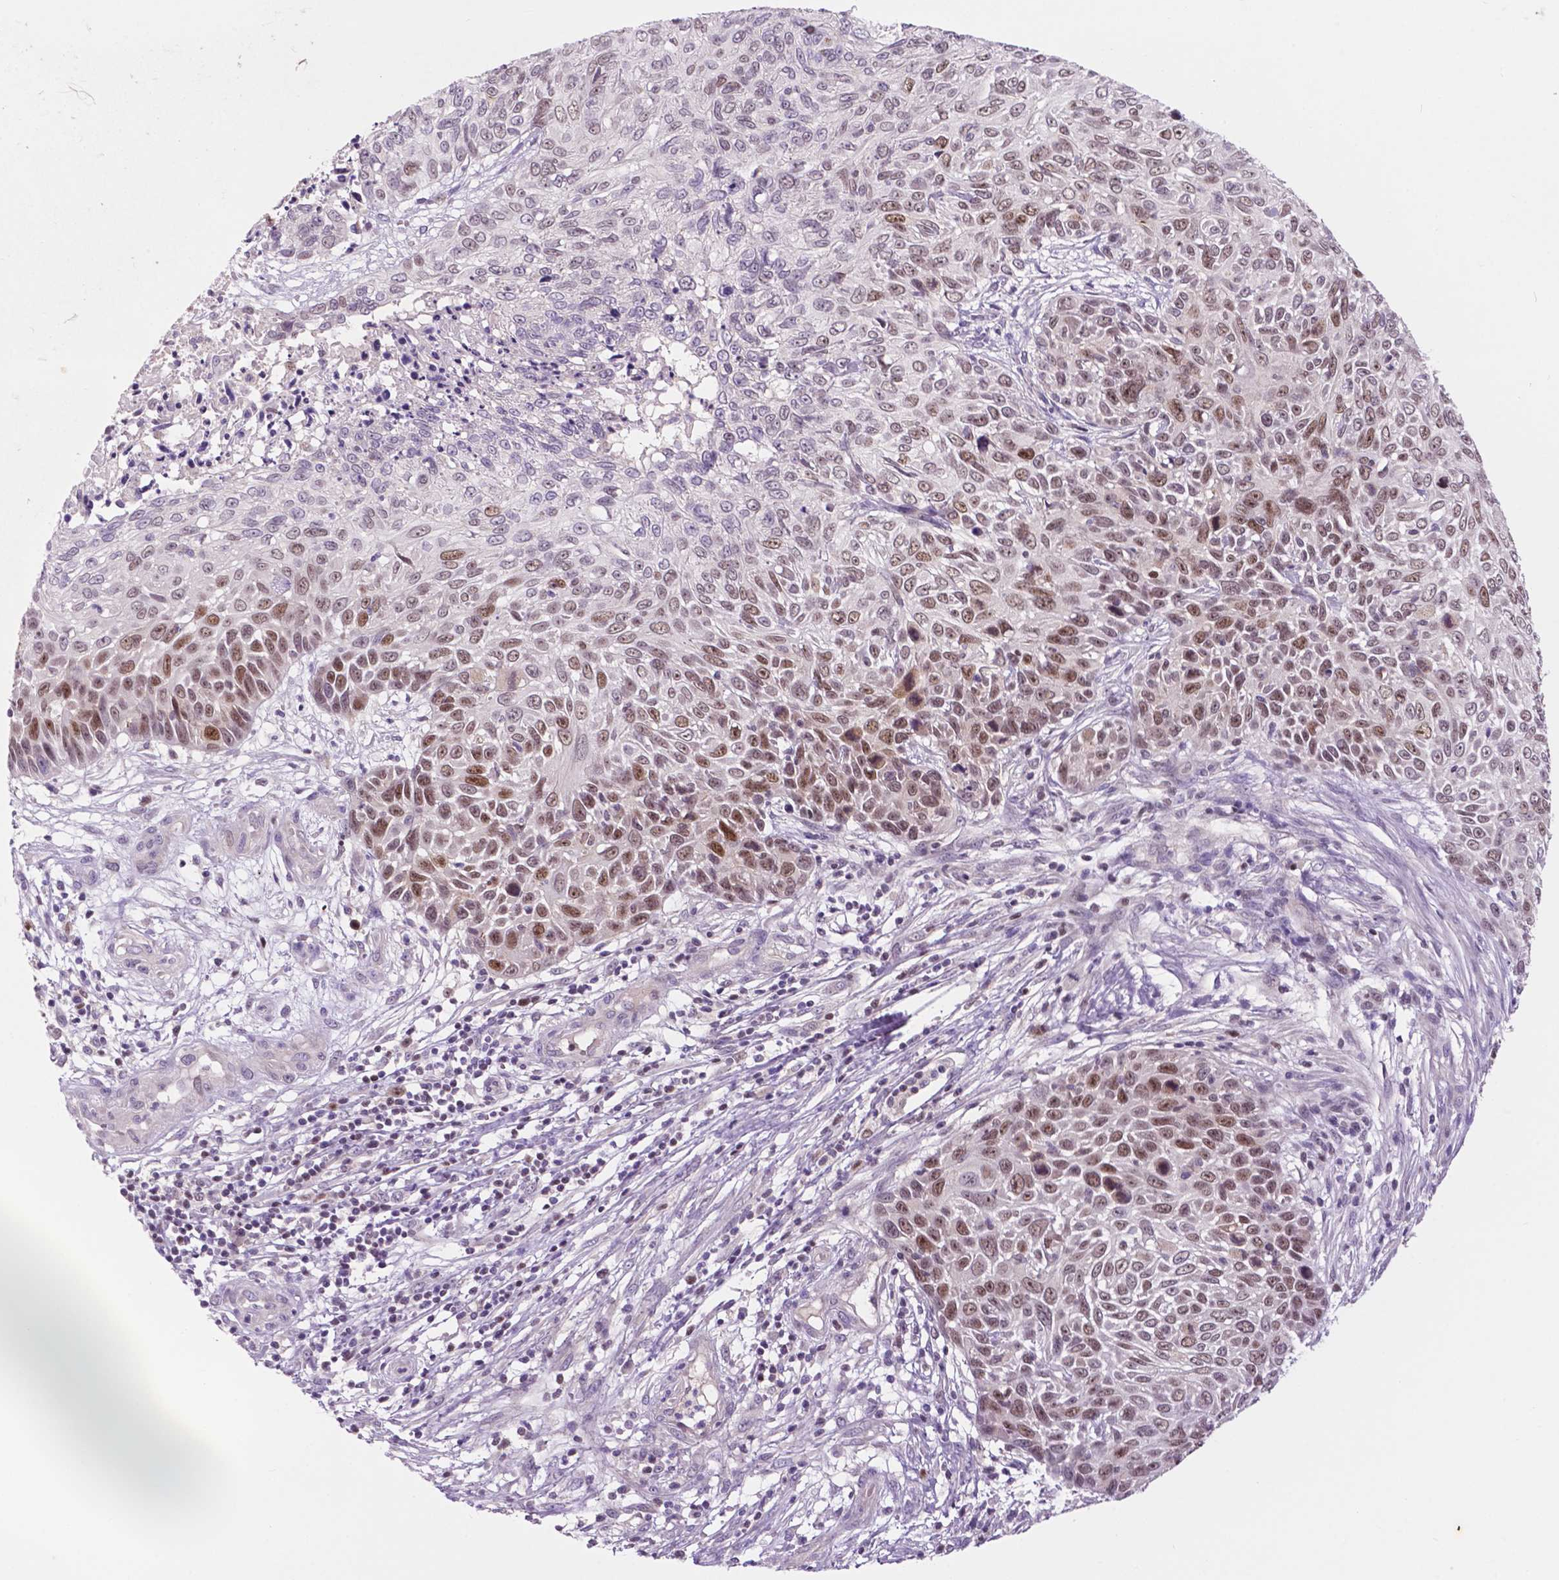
{"staining": {"intensity": "moderate", "quantity": "25%-75%", "location": "nuclear"}, "tissue": "skin cancer", "cell_type": "Tumor cells", "image_type": "cancer", "snomed": [{"axis": "morphology", "description": "Squamous cell carcinoma, NOS"}, {"axis": "topography", "description": "Skin"}], "caption": "Human squamous cell carcinoma (skin) stained with a protein marker demonstrates moderate staining in tumor cells.", "gene": "FAM50B", "patient": {"sex": "male", "age": 92}}